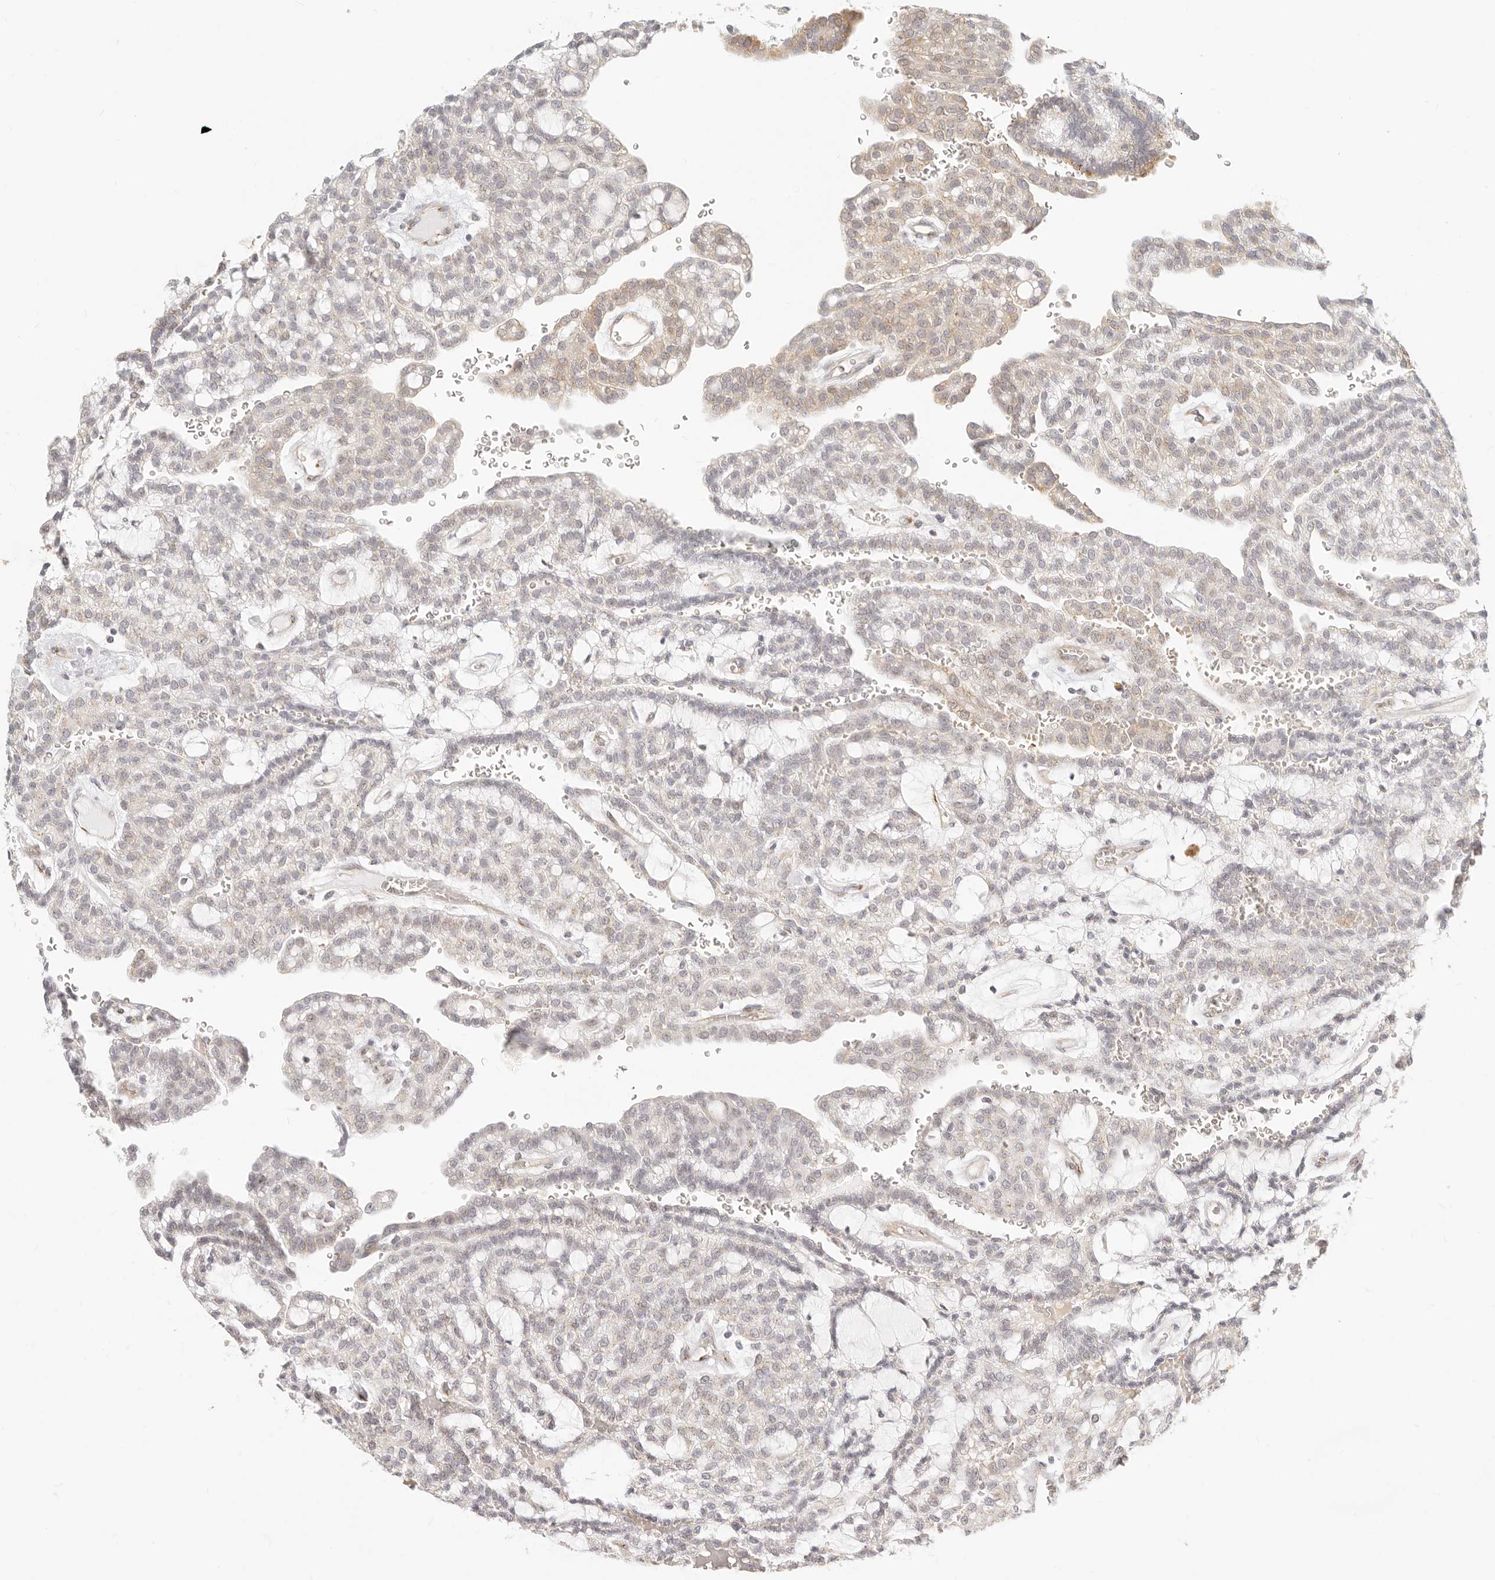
{"staining": {"intensity": "weak", "quantity": "25%-75%", "location": "cytoplasmic/membranous"}, "tissue": "renal cancer", "cell_type": "Tumor cells", "image_type": "cancer", "snomed": [{"axis": "morphology", "description": "Adenocarcinoma, NOS"}, {"axis": "topography", "description": "Kidney"}], "caption": "Immunohistochemical staining of renal adenocarcinoma displays low levels of weak cytoplasmic/membranous protein staining in approximately 25%-75% of tumor cells.", "gene": "FAM20B", "patient": {"sex": "male", "age": 63}}